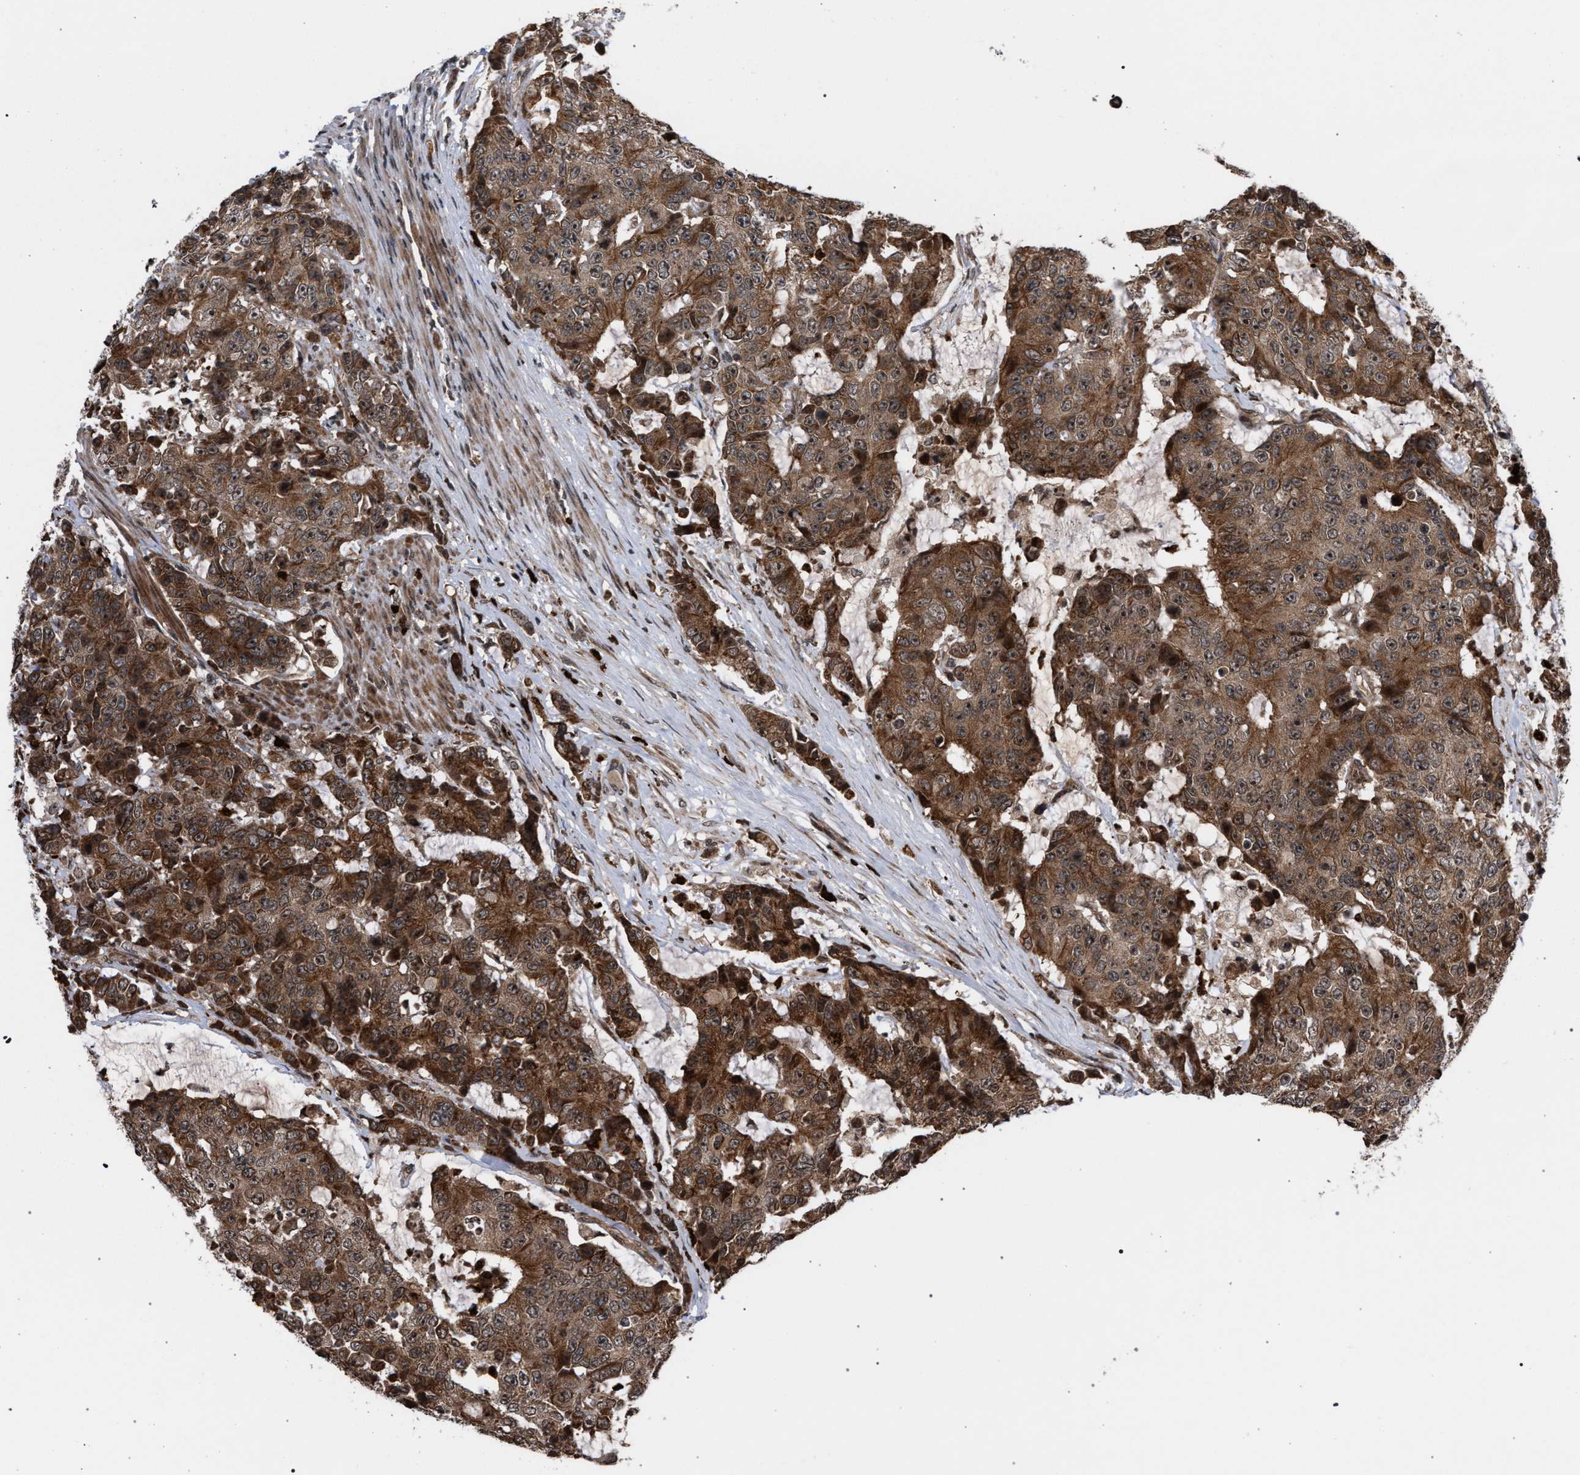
{"staining": {"intensity": "strong", "quantity": ">75%", "location": "cytoplasmic/membranous"}, "tissue": "colorectal cancer", "cell_type": "Tumor cells", "image_type": "cancer", "snomed": [{"axis": "morphology", "description": "Adenocarcinoma, NOS"}, {"axis": "topography", "description": "Colon"}], "caption": "An immunohistochemistry (IHC) photomicrograph of neoplastic tissue is shown. Protein staining in brown shows strong cytoplasmic/membranous positivity in colorectal cancer within tumor cells.", "gene": "IRAK4", "patient": {"sex": "female", "age": 86}}